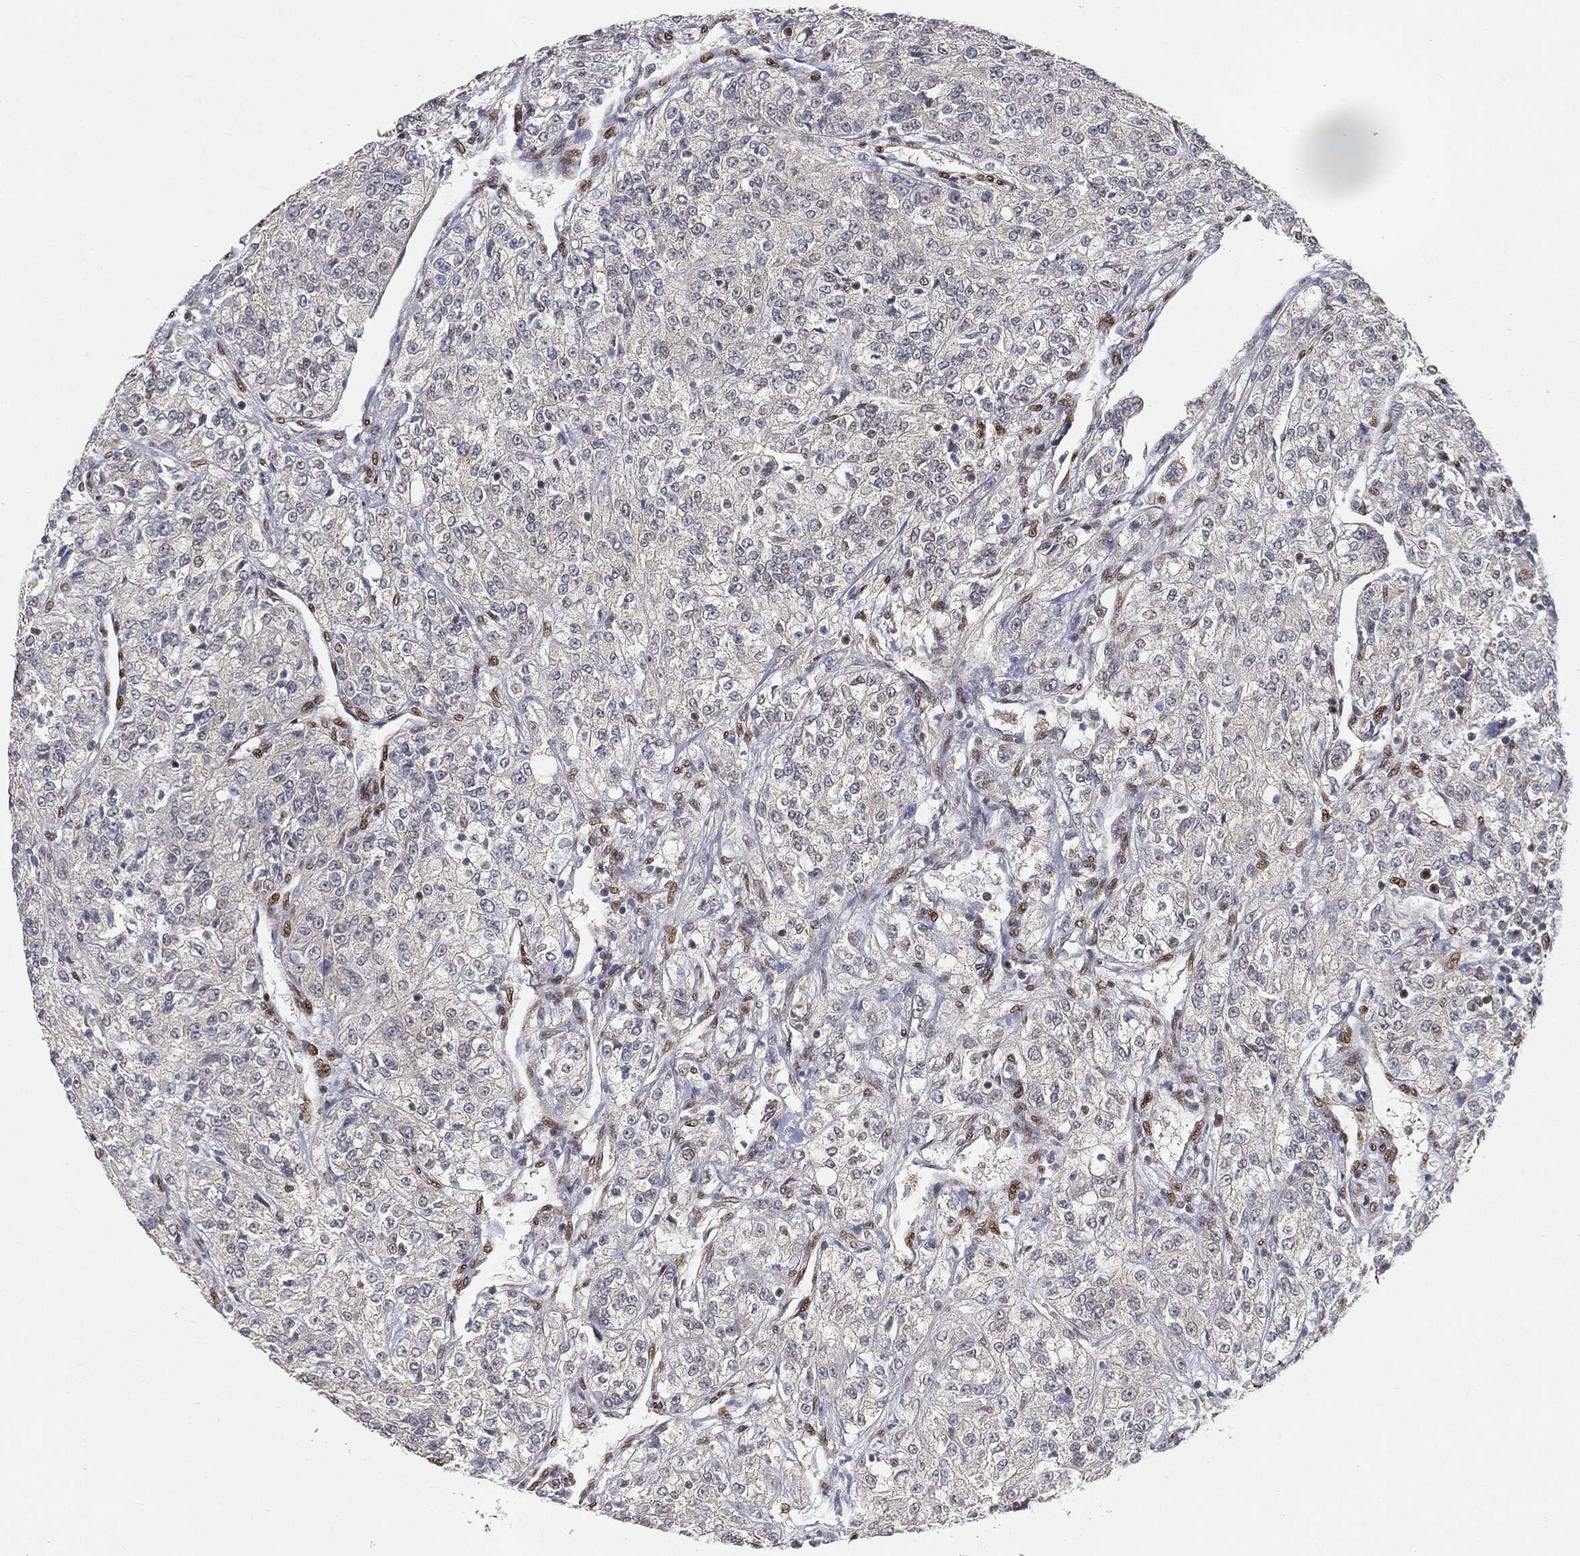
{"staining": {"intensity": "negative", "quantity": "none", "location": "none"}, "tissue": "renal cancer", "cell_type": "Tumor cells", "image_type": "cancer", "snomed": [{"axis": "morphology", "description": "Adenocarcinoma, NOS"}, {"axis": "topography", "description": "Kidney"}], "caption": "This micrograph is of renal adenocarcinoma stained with immunohistochemistry to label a protein in brown with the nuclei are counter-stained blue. There is no expression in tumor cells.", "gene": "CRTC3", "patient": {"sex": "female", "age": 63}}